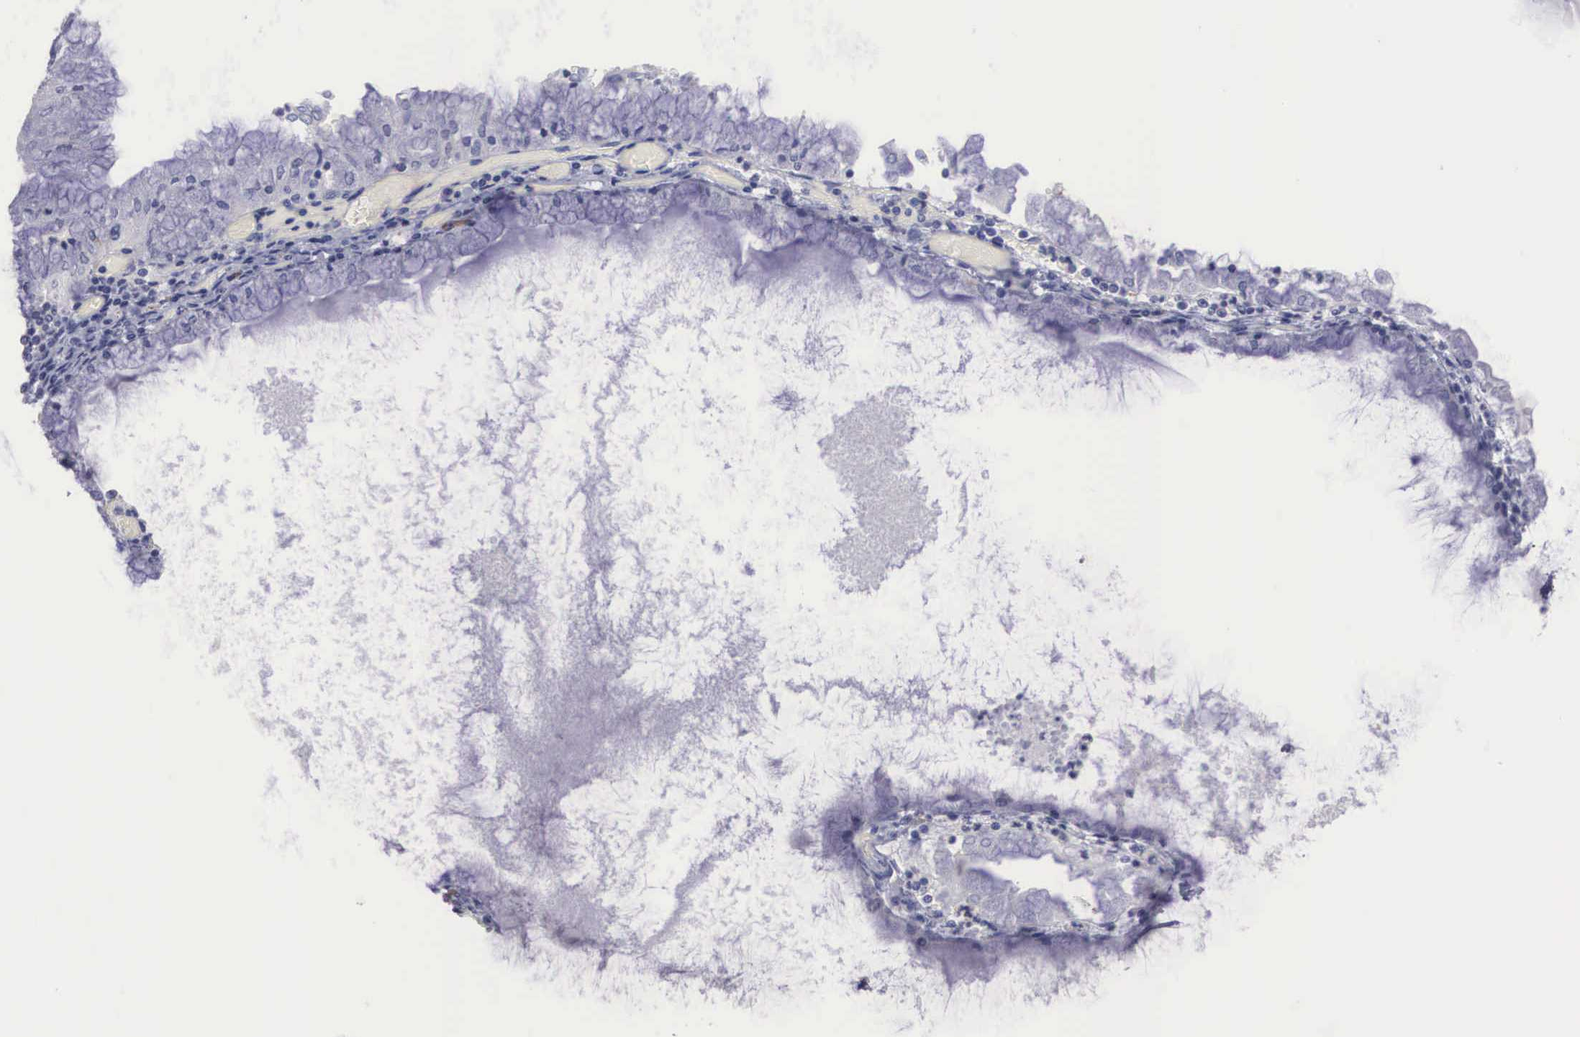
{"staining": {"intensity": "weak", "quantity": "<25%", "location": "cytoplasmic/membranous"}, "tissue": "endometrial cancer", "cell_type": "Tumor cells", "image_type": "cancer", "snomed": [{"axis": "morphology", "description": "Adenocarcinoma, NOS"}, {"axis": "topography", "description": "Endometrium"}], "caption": "There is no significant staining in tumor cells of endometrial adenocarcinoma.", "gene": "REPS2", "patient": {"sex": "female", "age": 79}}